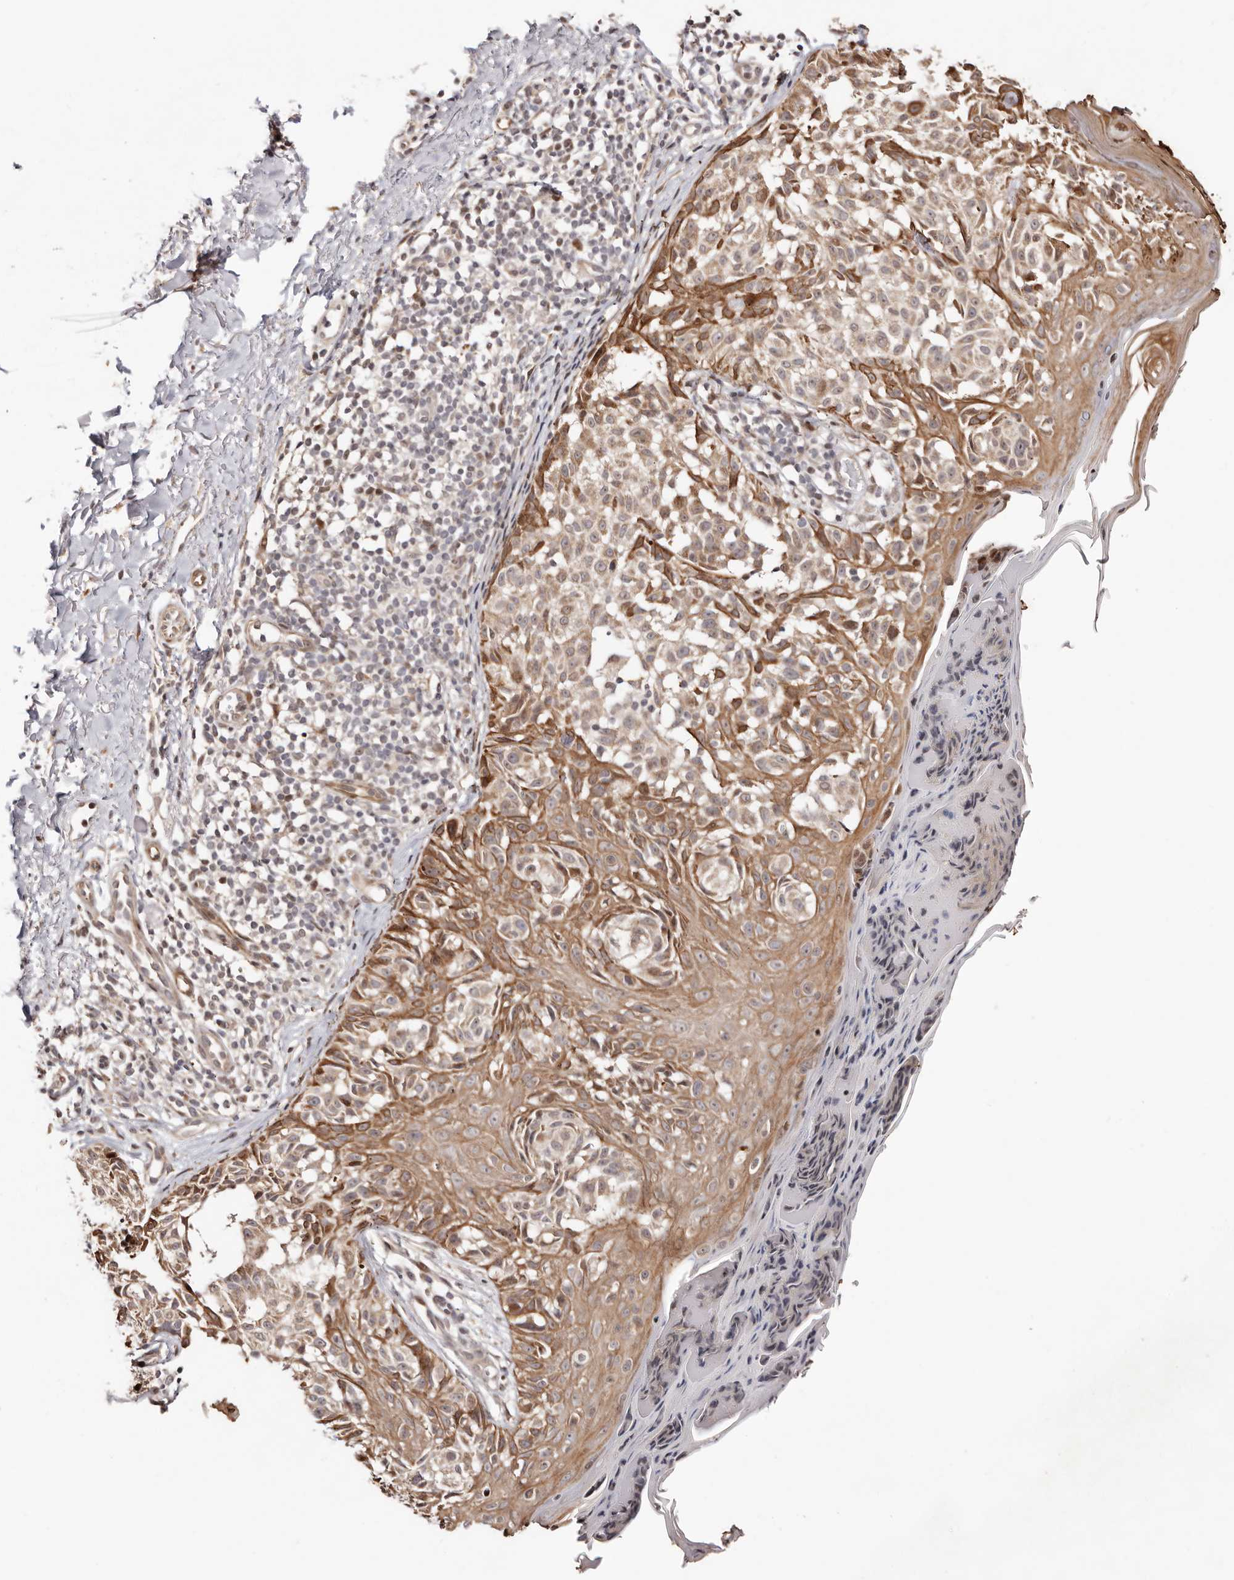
{"staining": {"intensity": "weak", "quantity": "25%-75%", "location": "cytoplasmic/membranous"}, "tissue": "melanoma", "cell_type": "Tumor cells", "image_type": "cancer", "snomed": [{"axis": "morphology", "description": "Malignant melanoma, NOS"}, {"axis": "topography", "description": "Skin"}], "caption": "About 25%-75% of tumor cells in melanoma display weak cytoplasmic/membranous protein staining as visualized by brown immunohistochemical staining.", "gene": "HIVEP3", "patient": {"sex": "female", "age": 50}}